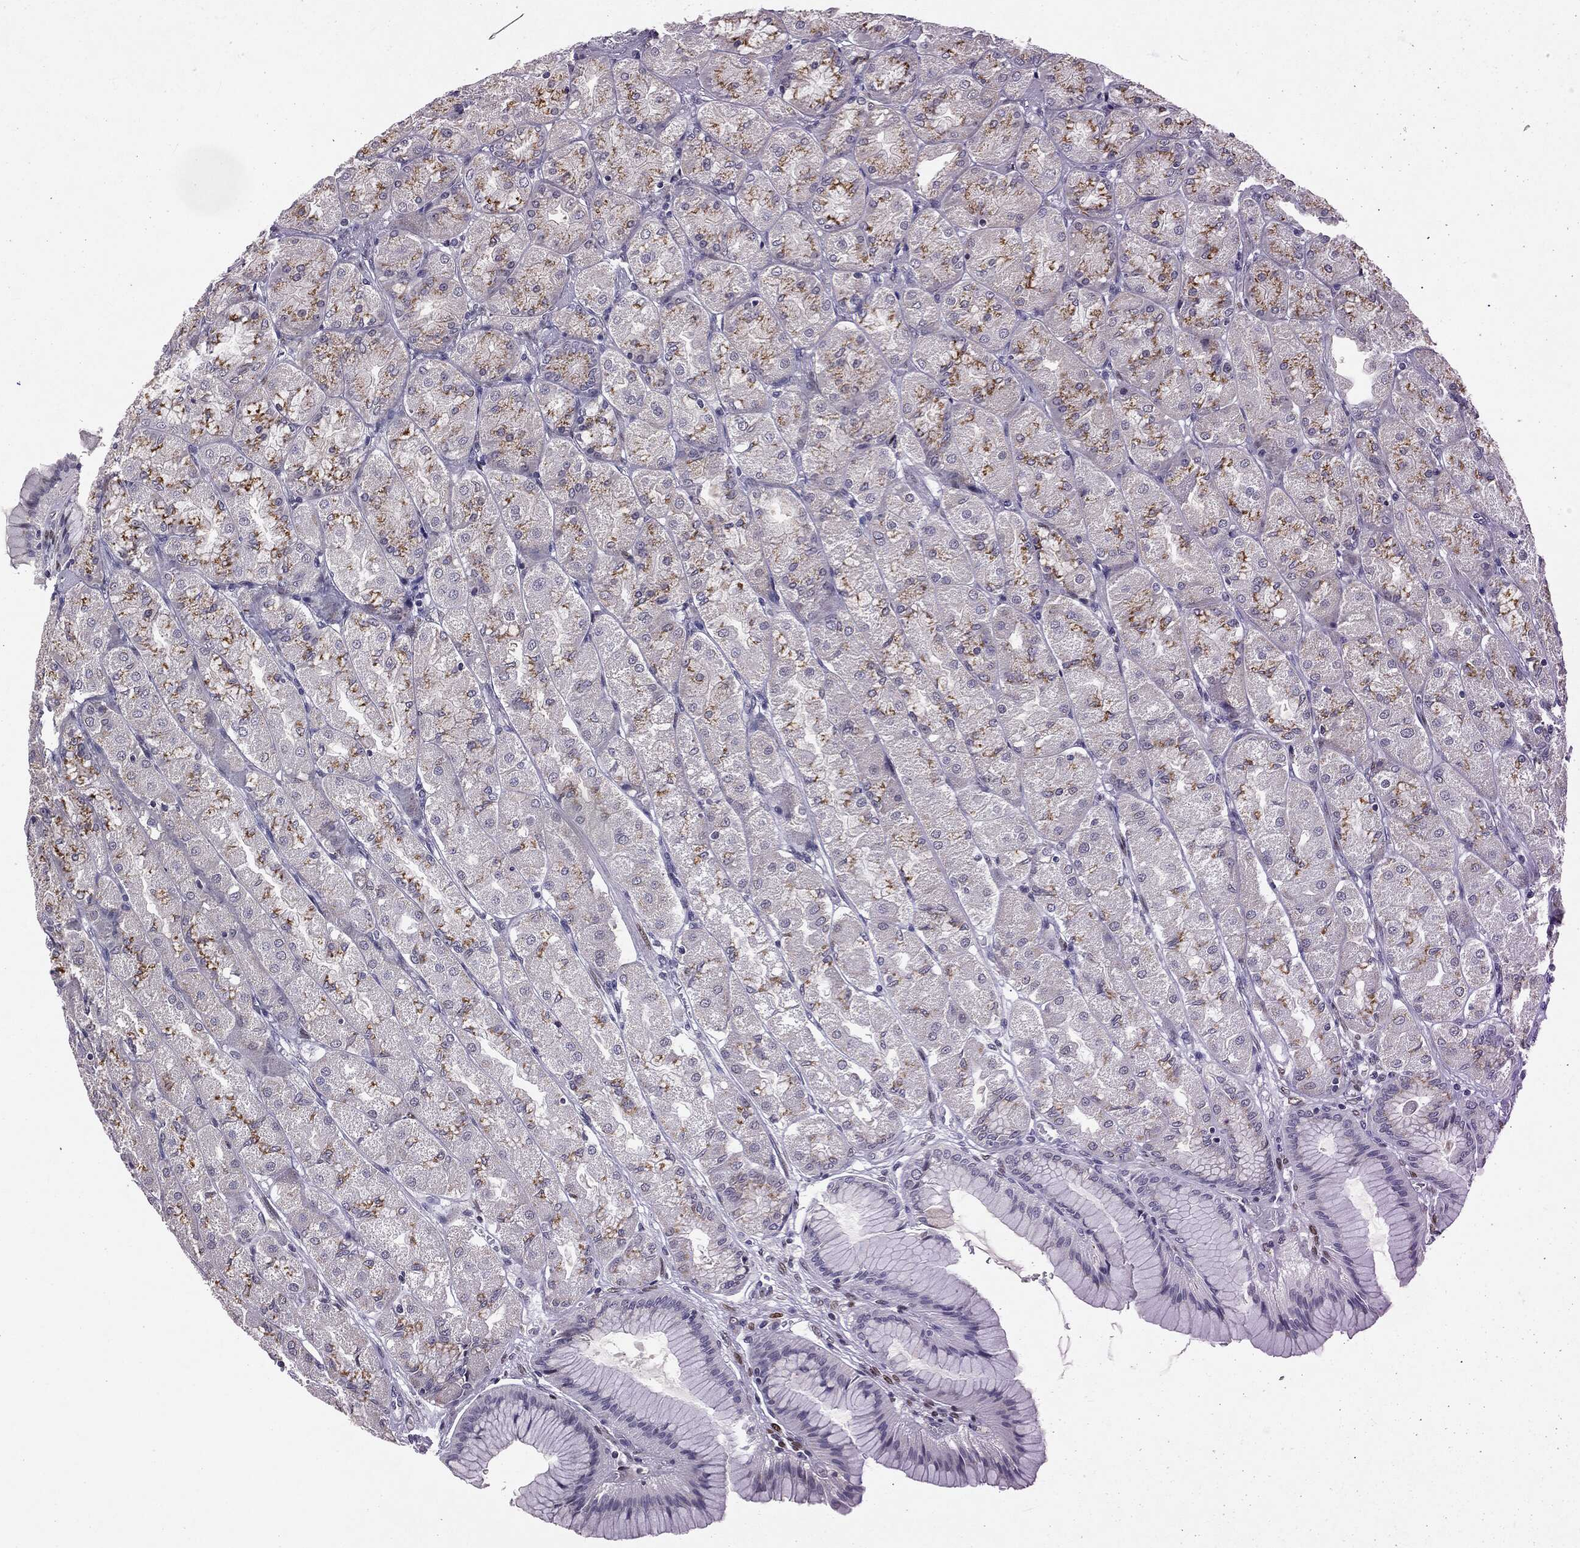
{"staining": {"intensity": "moderate", "quantity": "<25%", "location": "cytoplasmic/membranous"}, "tissue": "stomach", "cell_type": "Glandular cells", "image_type": "normal", "snomed": [{"axis": "morphology", "description": "Normal tissue, NOS"}, {"axis": "morphology", "description": "Adenocarcinoma, NOS"}, {"axis": "morphology", "description": "Adenocarcinoma, High grade"}, {"axis": "topography", "description": "Stomach, upper"}, {"axis": "topography", "description": "Stomach"}], "caption": "Immunohistochemical staining of benign stomach reveals <25% levels of moderate cytoplasmic/membranous protein expression in about <25% of glandular cells. (brown staining indicates protein expression, while blue staining denotes nuclei).", "gene": "CASD1", "patient": {"sex": "female", "age": 65}}